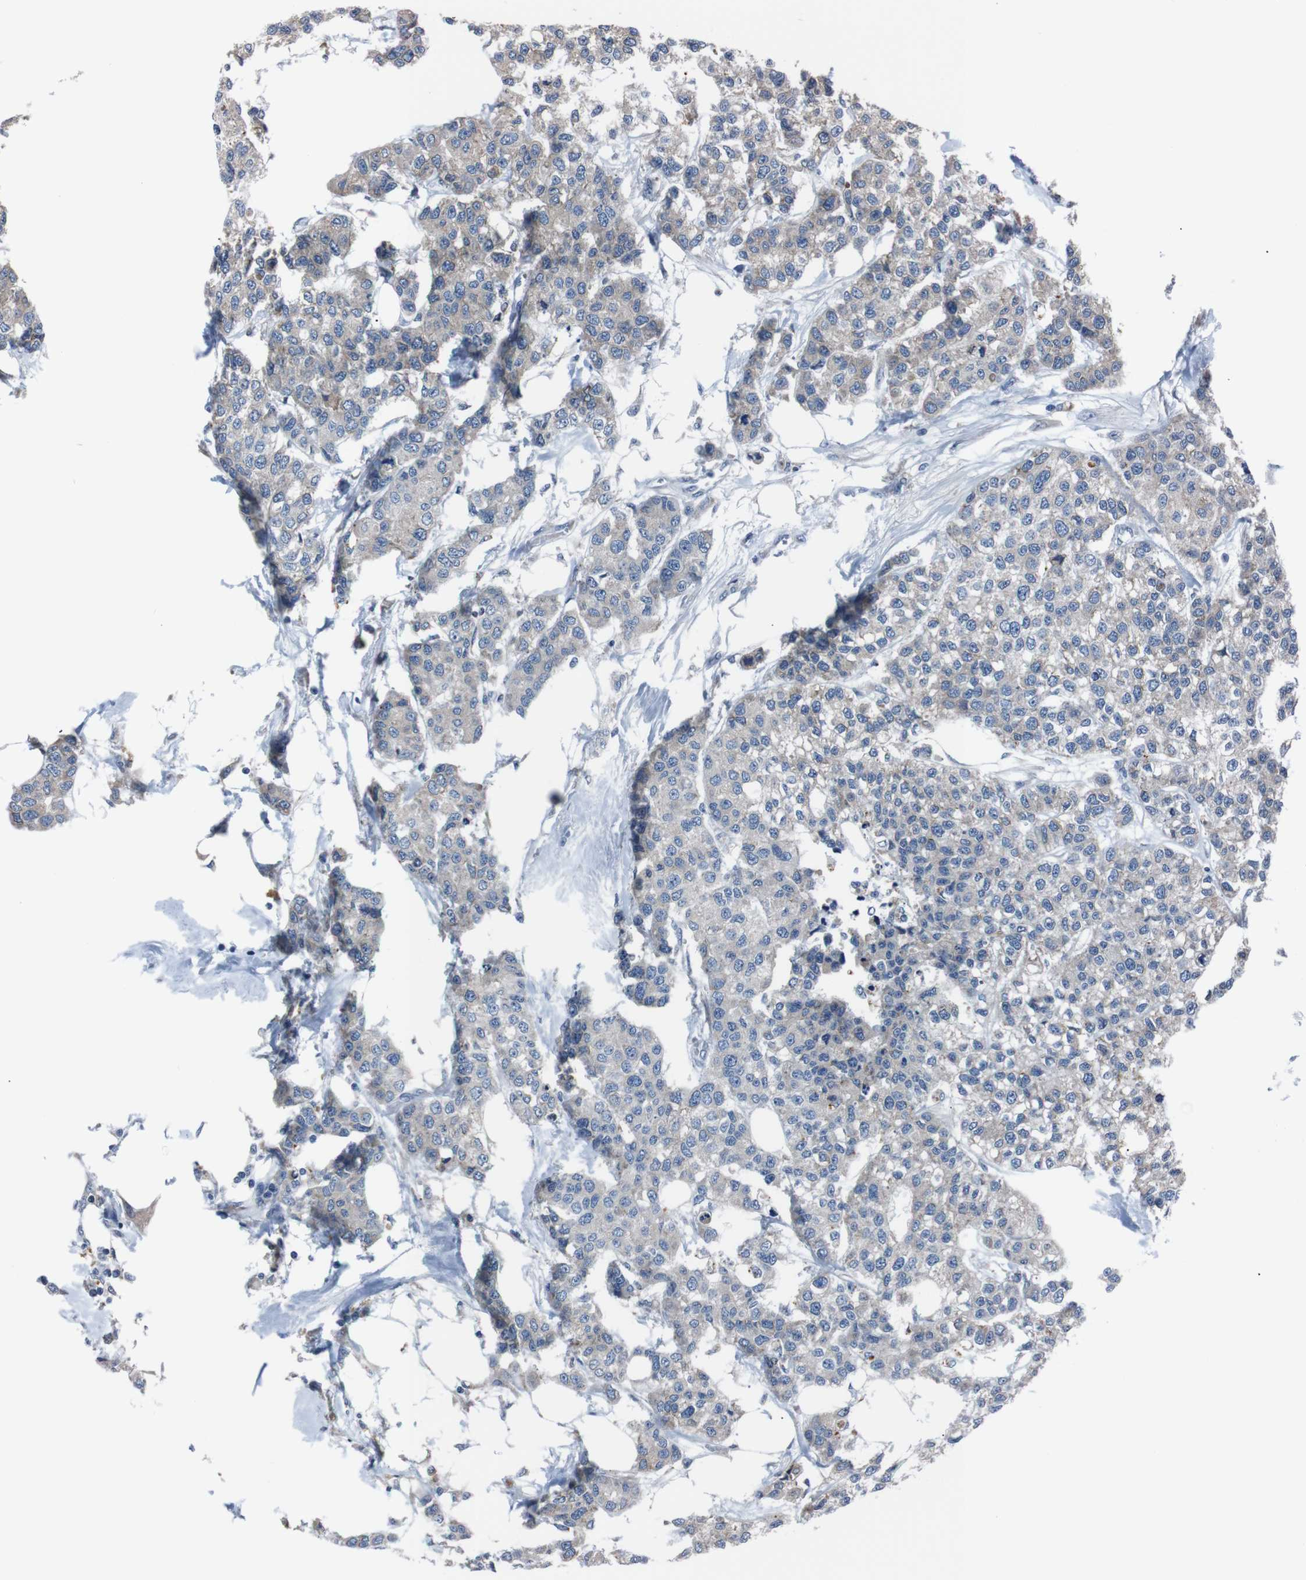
{"staining": {"intensity": "weak", "quantity": "<25%", "location": "cytoplasmic/membranous"}, "tissue": "breast cancer", "cell_type": "Tumor cells", "image_type": "cancer", "snomed": [{"axis": "morphology", "description": "Duct carcinoma"}, {"axis": "topography", "description": "Breast"}], "caption": "IHC of human breast cancer reveals no positivity in tumor cells. (Stains: DAB (3,3'-diaminobenzidine) IHC with hematoxylin counter stain, Microscopy: brightfield microscopy at high magnification).", "gene": "SIGMAR1", "patient": {"sex": "female", "age": 51}}